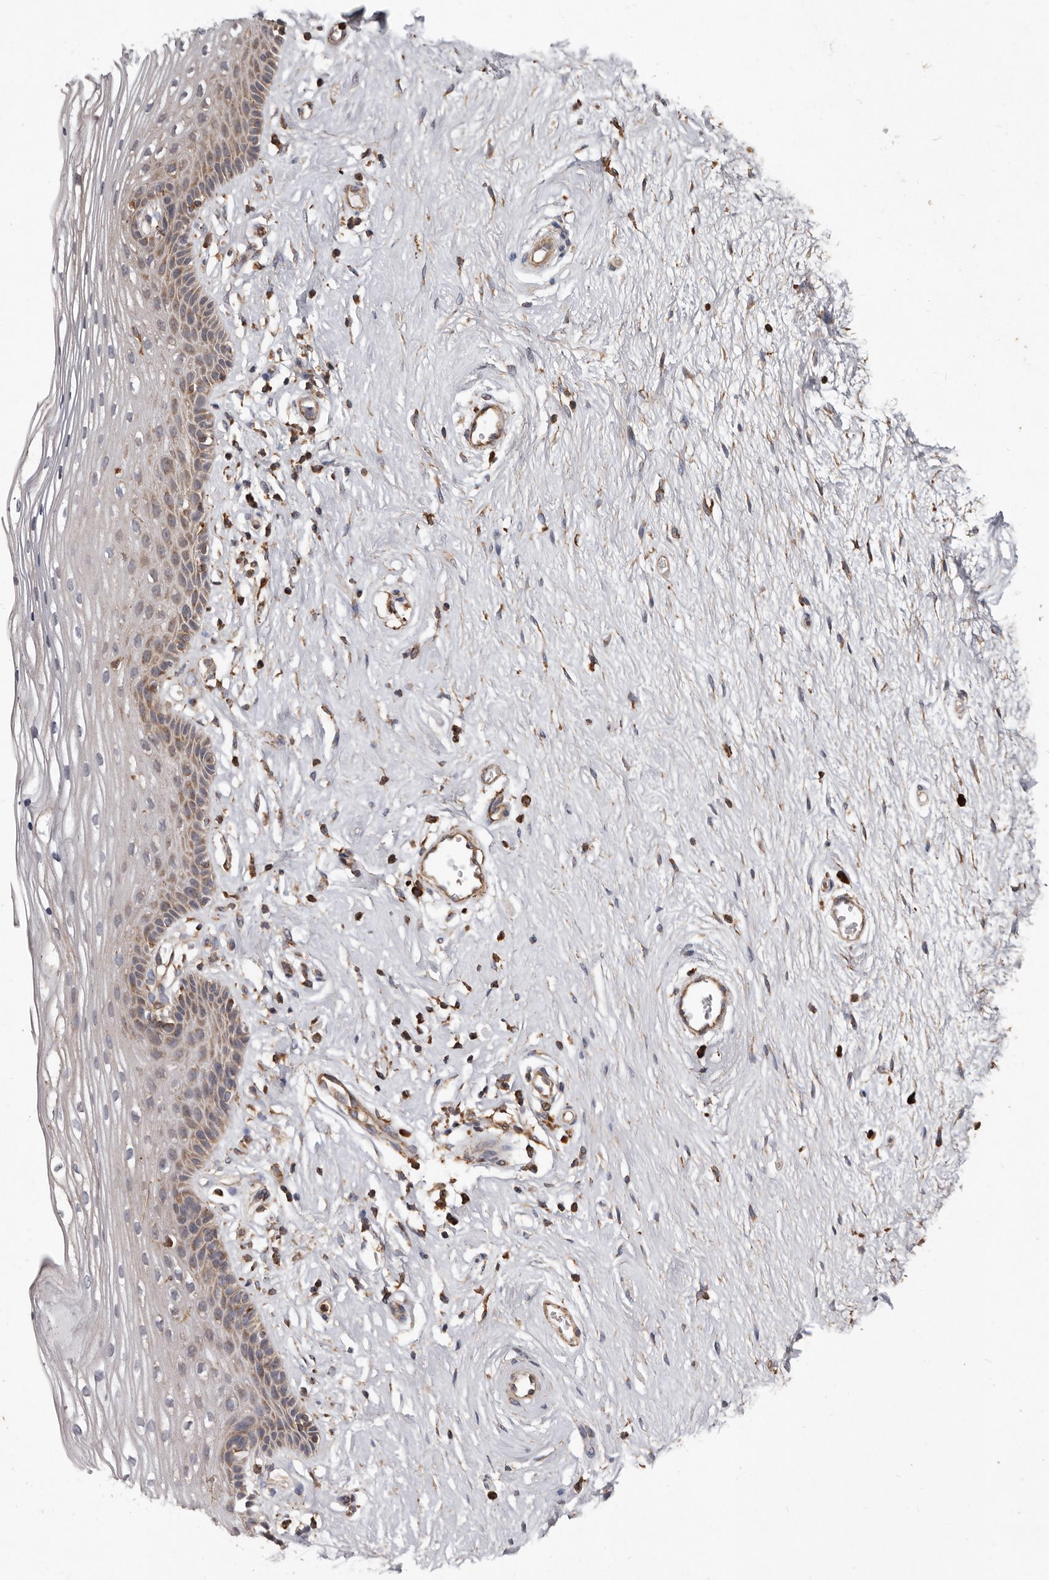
{"staining": {"intensity": "moderate", "quantity": "25%-75%", "location": "cytoplasmic/membranous"}, "tissue": "vagina", "cell_type": "Squamous epithelial cells", "image_type": "normal", "snomed": [{"axis": "morphology", "description": "Normal tissue, NOS"}, {"axis": "topography", "description": "Vagina"}], "caption": "Squamous epithelial cells demonstrate medium levels of moderate cytoplasmic/membranous expression in approximately 25%-75% of cells in benign vagina. The protein of interest is shown in brown color, while the nuclei are stained blue.", "gene": "OSGIN2", "patient": {"sex": "female", "age": 46}}